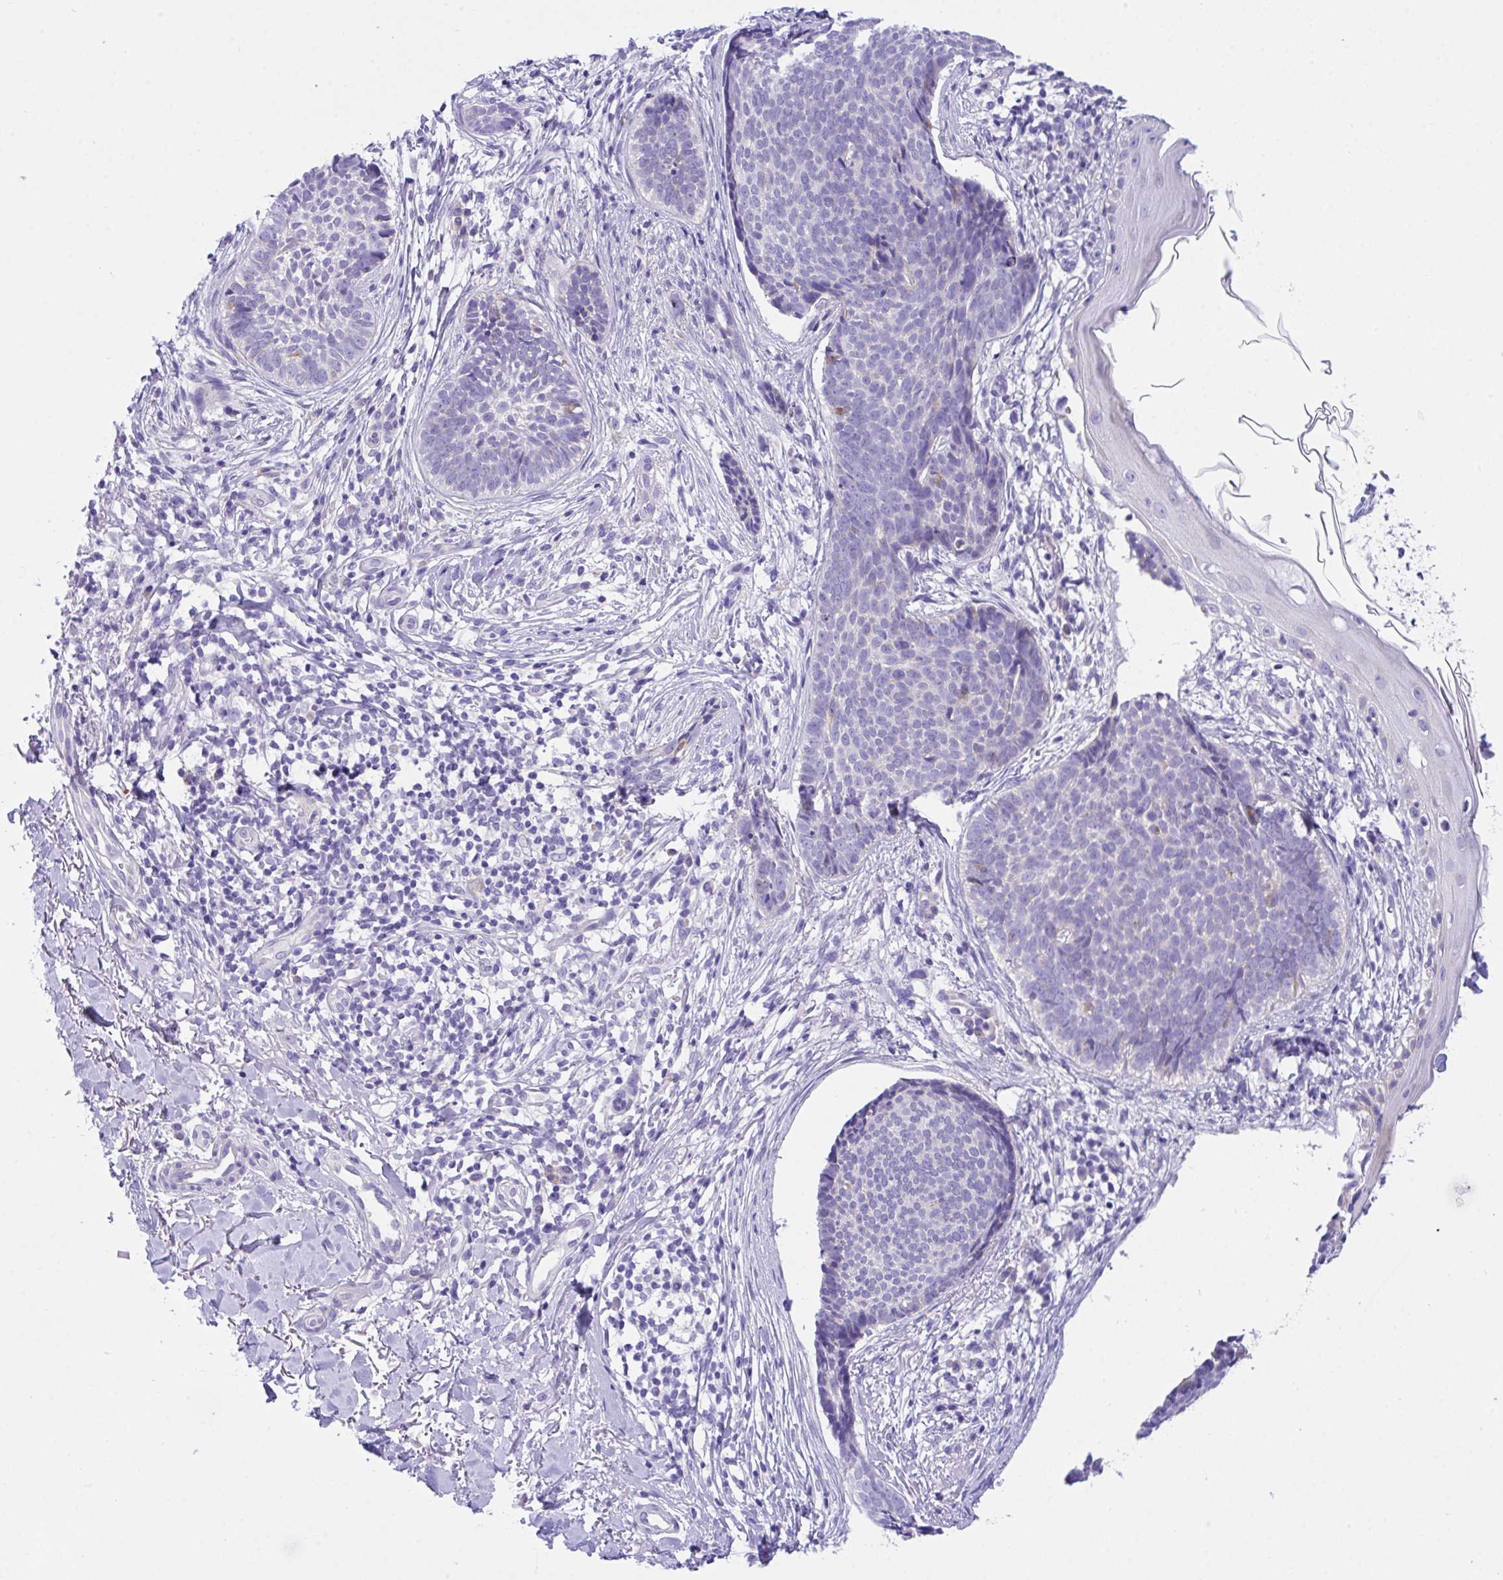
{"staining": {"intensity": "weak", "quantity": "<25%", "location": "cytoplasmic/membranous"}, "tissue": "skin cancer", "cell_type": "Tumor cells", "image_type": "cancer", "snomed": [{"axis": "morphology", "description": "Basal cell carcinoma"}, {"axis": "topography", "description": "Skin"}, {"axis": "topography", "description": "Skin of back"}], "caption": "Immunohistochemistry (IHC) of human skin cancer (basal cell carcinoma) demonstrates no staining in tumor cells.", "gene": "TMEM106B", "patient": {"sex": "male", "age": 81}}